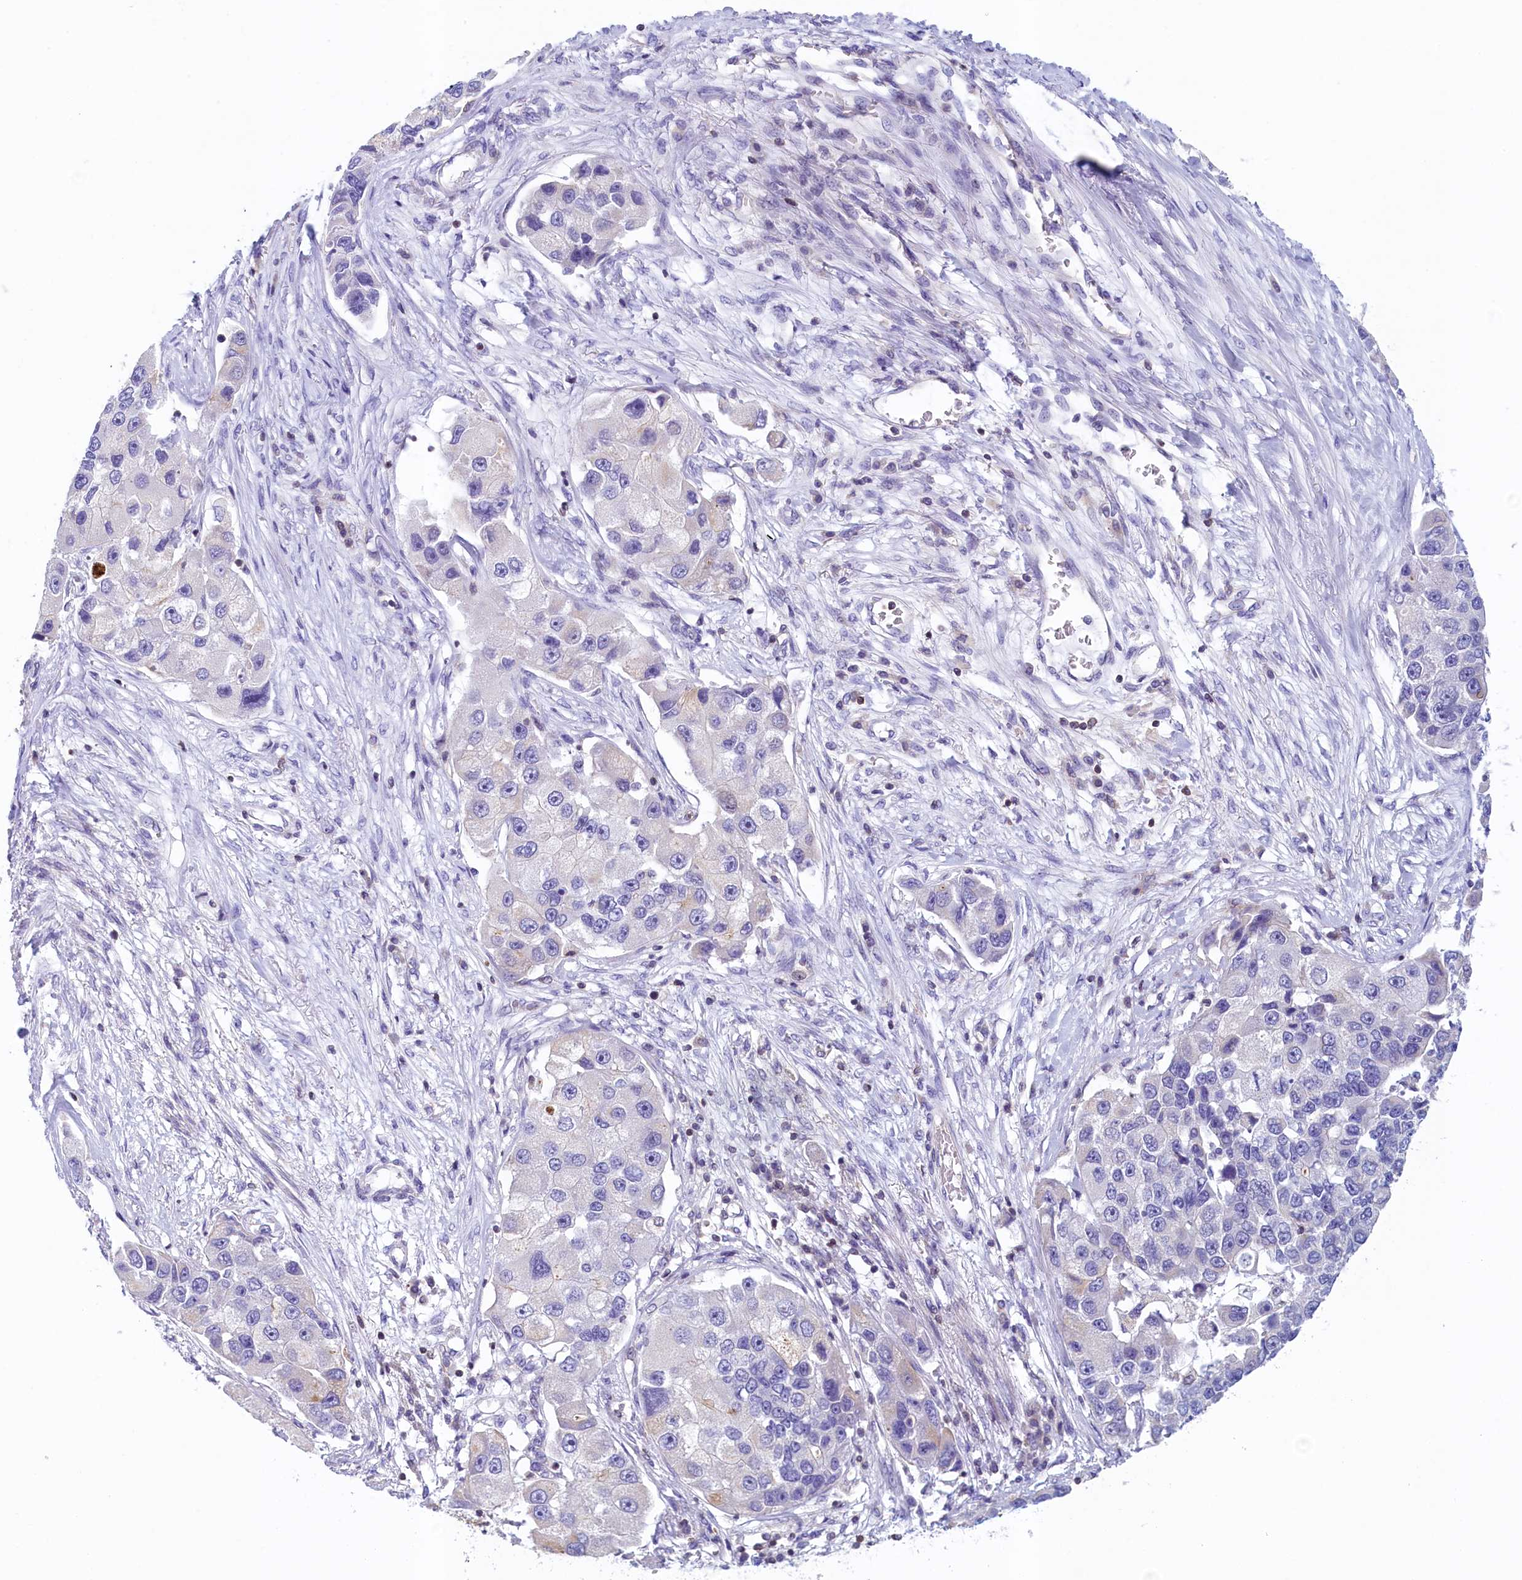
{"staining": {"intensity": "negative", "quantity": "none", "location": "none"}, "tissue": "lung cancer", "cell_type": "Tumor cells", "image_type": "cancer", "snomed": [{"axis": "morphology", "description": "Adenocarcinoma, NOS"}, {"axis": "topography", "description": "Lung"}], "caption": "High power microscopy histopathology image of an IHC photomicrograph of lung cancer, revealing no significant expression in tumor cells. (DAB immunohistochemistry (IHC), high magnification).", "gene": "TRAF3IP3", "patient": {"sex": "female", "age": 54}}